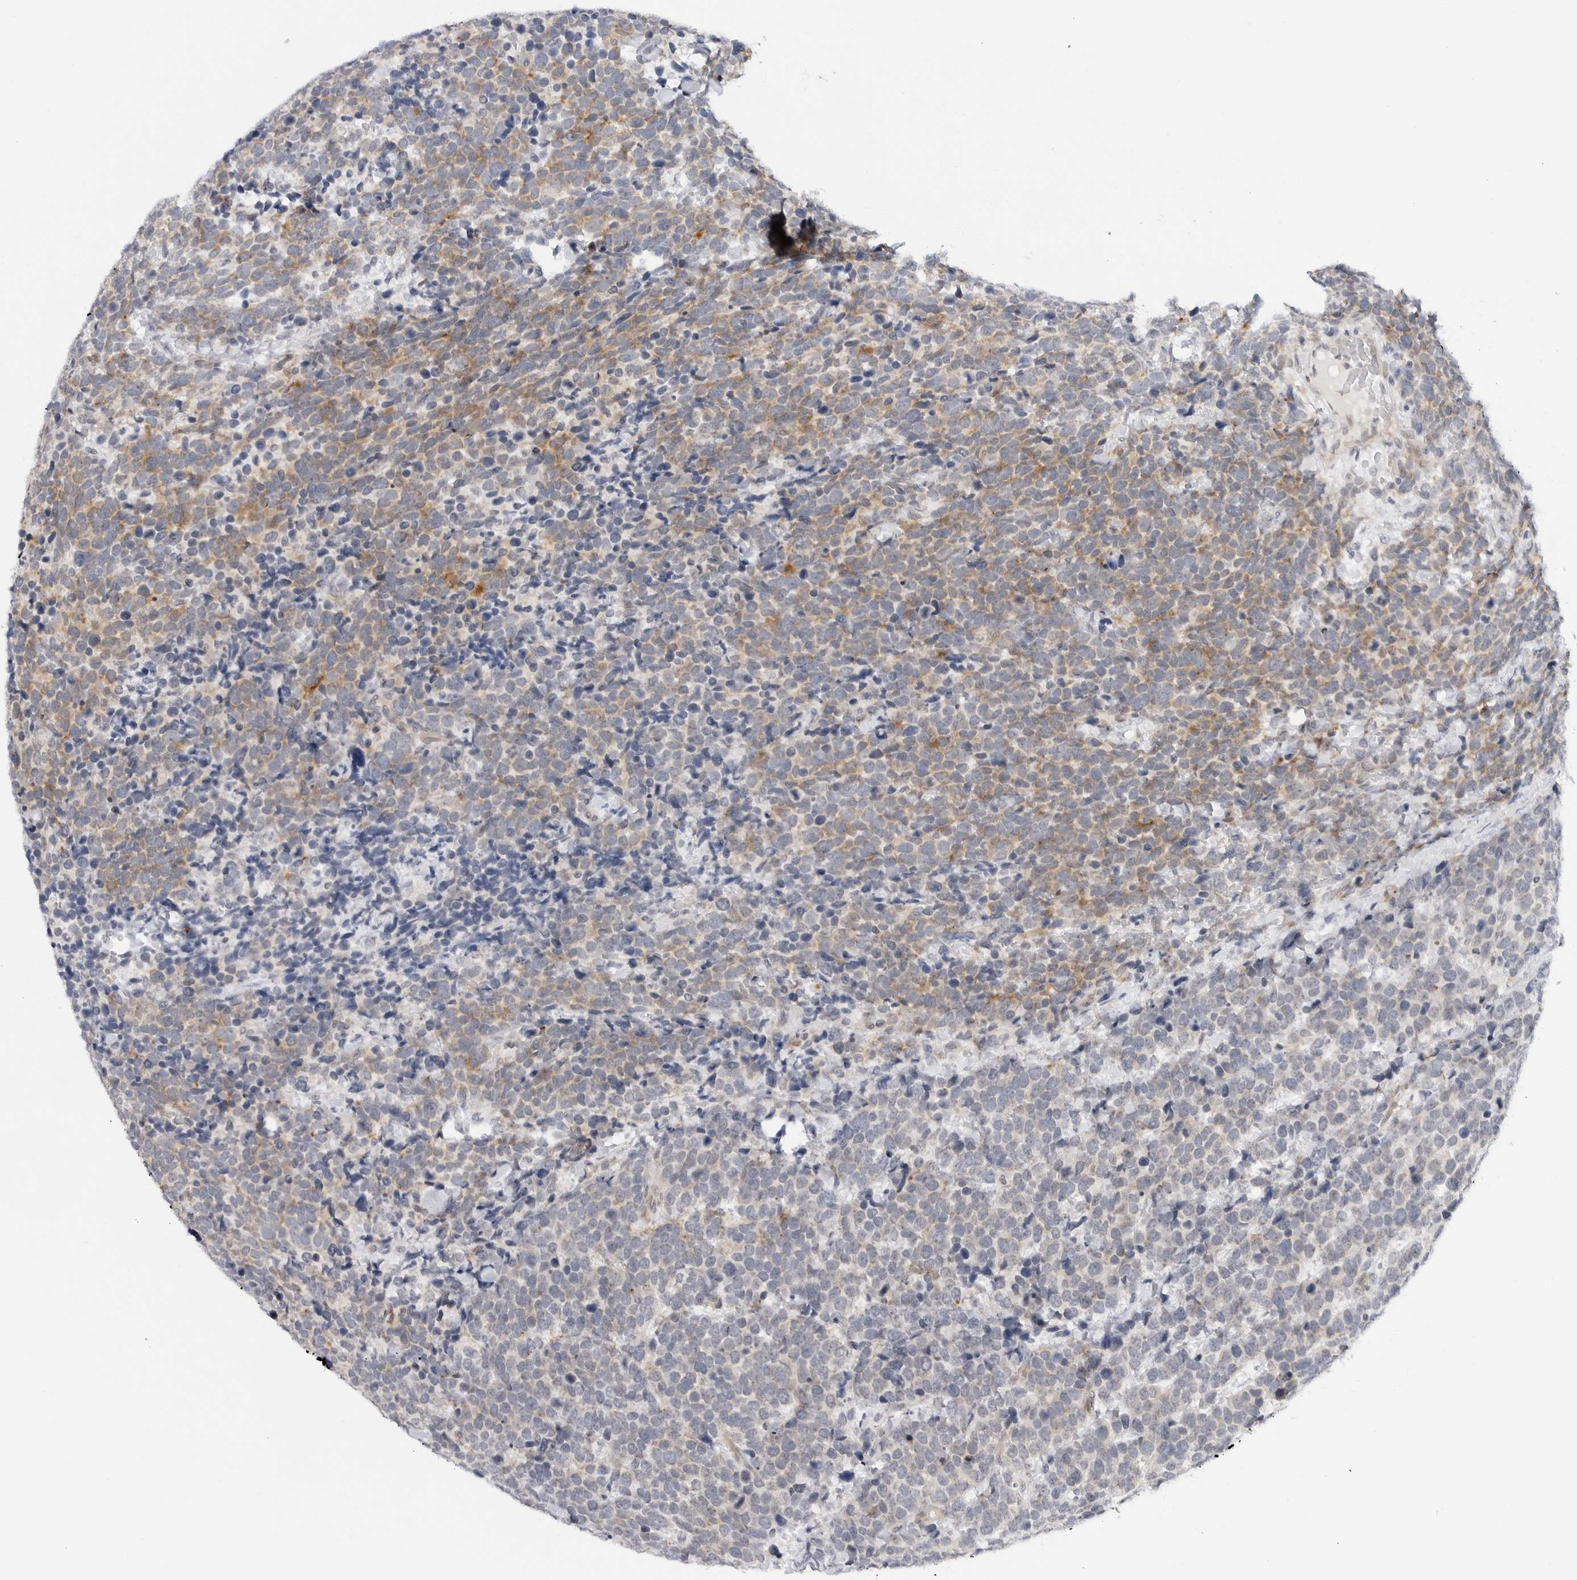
{"staining": {"intensity": "moderate", "quantity": "25%-75%", "location": "cytoplasmic/membranous"}, "tissue": "urothelial cancer", "cell_type": "Tumor cells", "image_type": "cancer", "snomed": [{"axis": "morphology", "description": "Urothelial carcinoma, High grade"}, {"axis": "topography", "description": "Urinary bladder"}], "caption": "High-magnification brightfield microscopy of high-grade urothelial carcinoma stained with DAB (3,3'-diaminobenzidine) (brown) and counterstained with hematoxylin (blue). tumor cells exhibit moderate cytoplasmic/membranous positivity is identified in approximately25%-75% of cells.", "gene": "MAP2K5", "patient": {"sex": "female", "age": 82}}